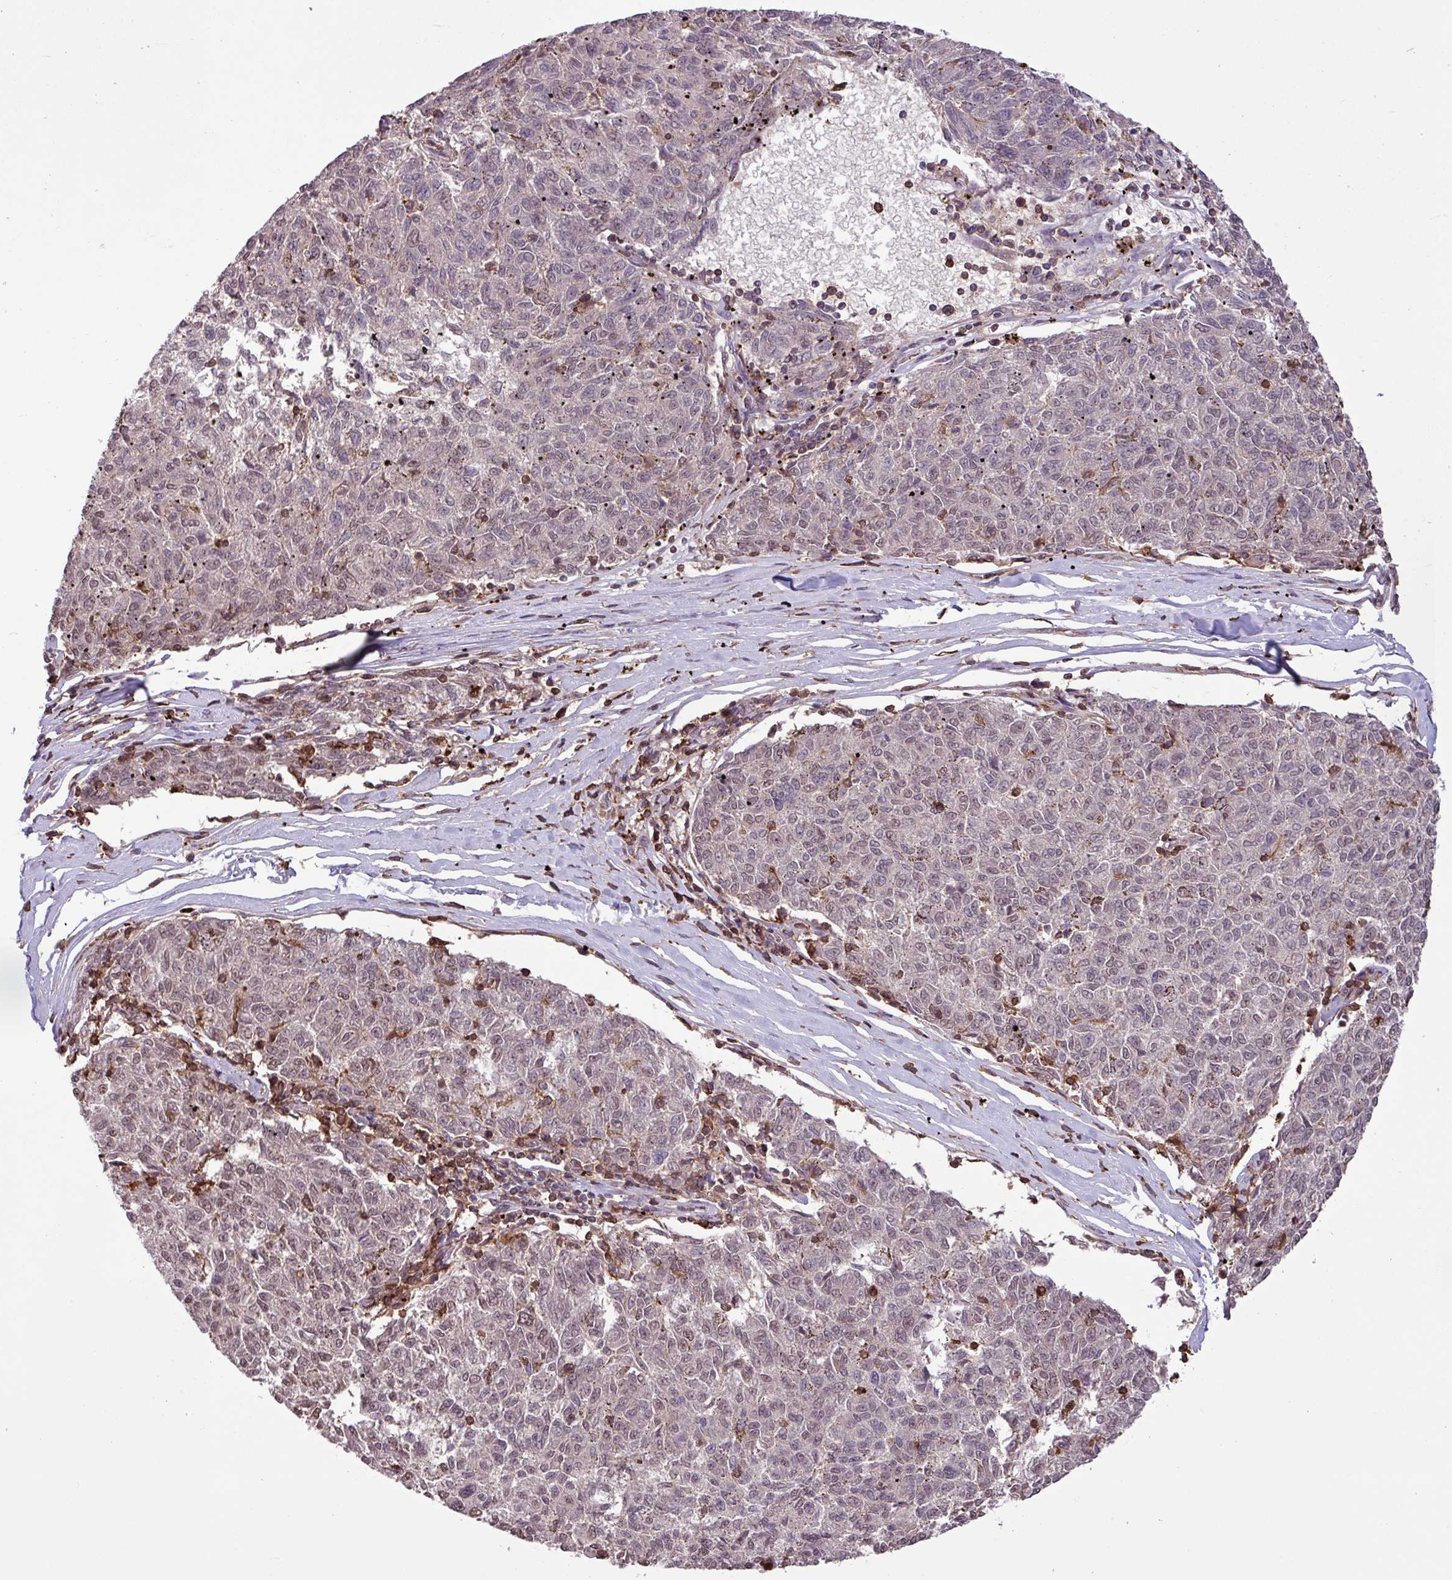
{"staining": {"intensity": "weak", "quantity": "<25%", "location": "nuclear"}, "tissue": "melanoma", "cell_type": "Tumor cells", "image_type": "cancer", "snomed": [{"axis": "morphology", "description": "Malignant melanoma, NOS"}, {"axis": "topography", "description": "Skin"}], "caption": "The micrograph shows no staining of tumor cells in malignant melanoma. (Stains: DAB (3,3'-diaminobenzidine) IHC with hematoxylin counter stain, Microscopy: brightfield microscopy at high magnification).", "gene": "GON7", "patient": {"sex": "female", "age": 72}}